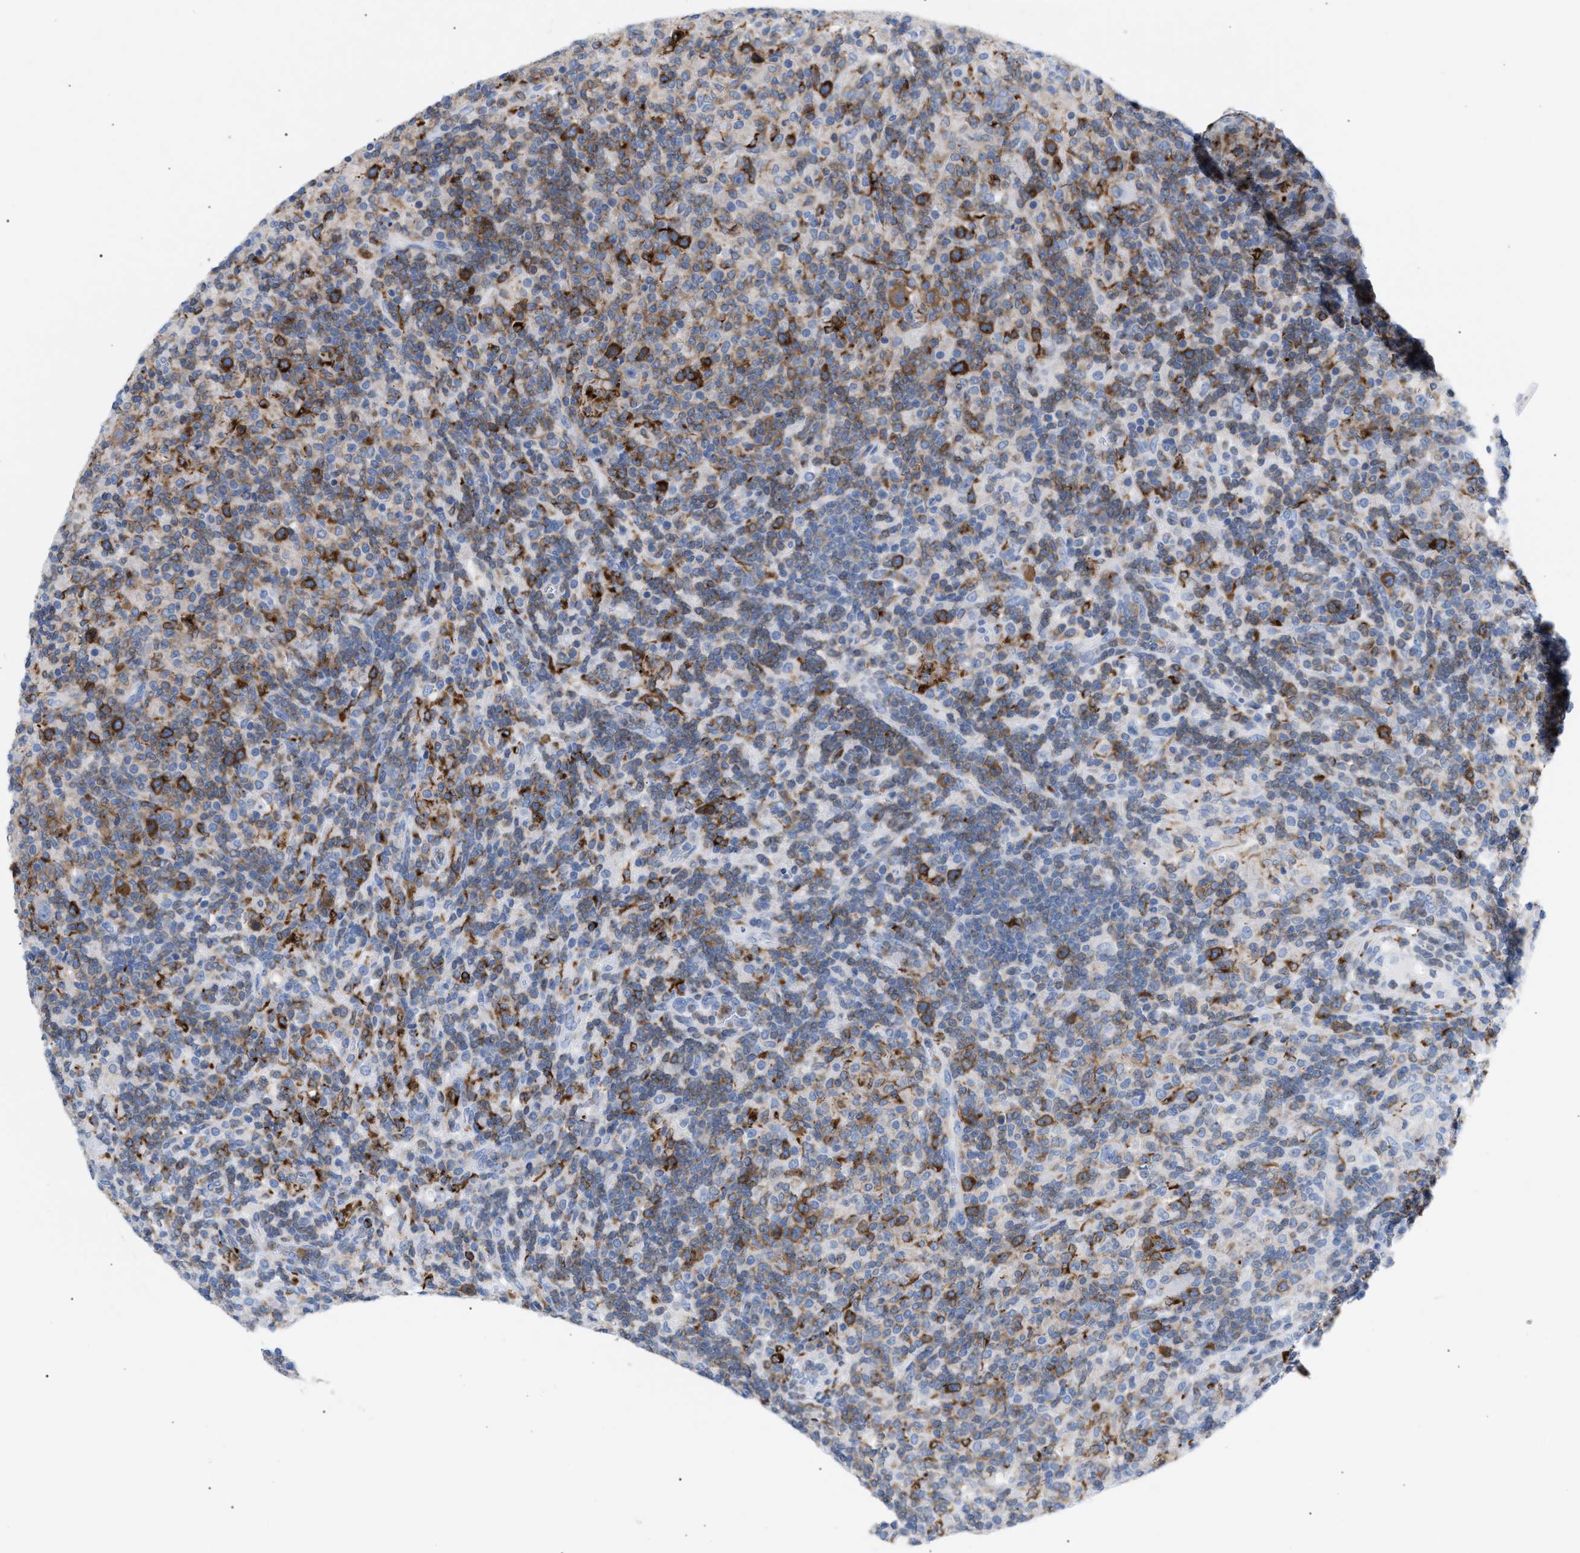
{"staining": {"intensity": "moderate", "quantity": ">75%", "location": "cytoplasmic/membranous"}, "tissue": "lymphoma", "cell_type": "Tumor cells", "image_type": "cancer", "snomed": [{"axis": "morphology", "description": "Hodgkin's disease, NOS"}, {"axis": "topography", "description": "Lymph node"}], "caption": "About >75% of tumor cells in human Hodgkin's disease exhibit moderate cytoplasmic/membranous protein expression as visualized by brown immunohistochemical staining.", "gene": "TACC3", "patient": {"sex": "male", "age": 70}}